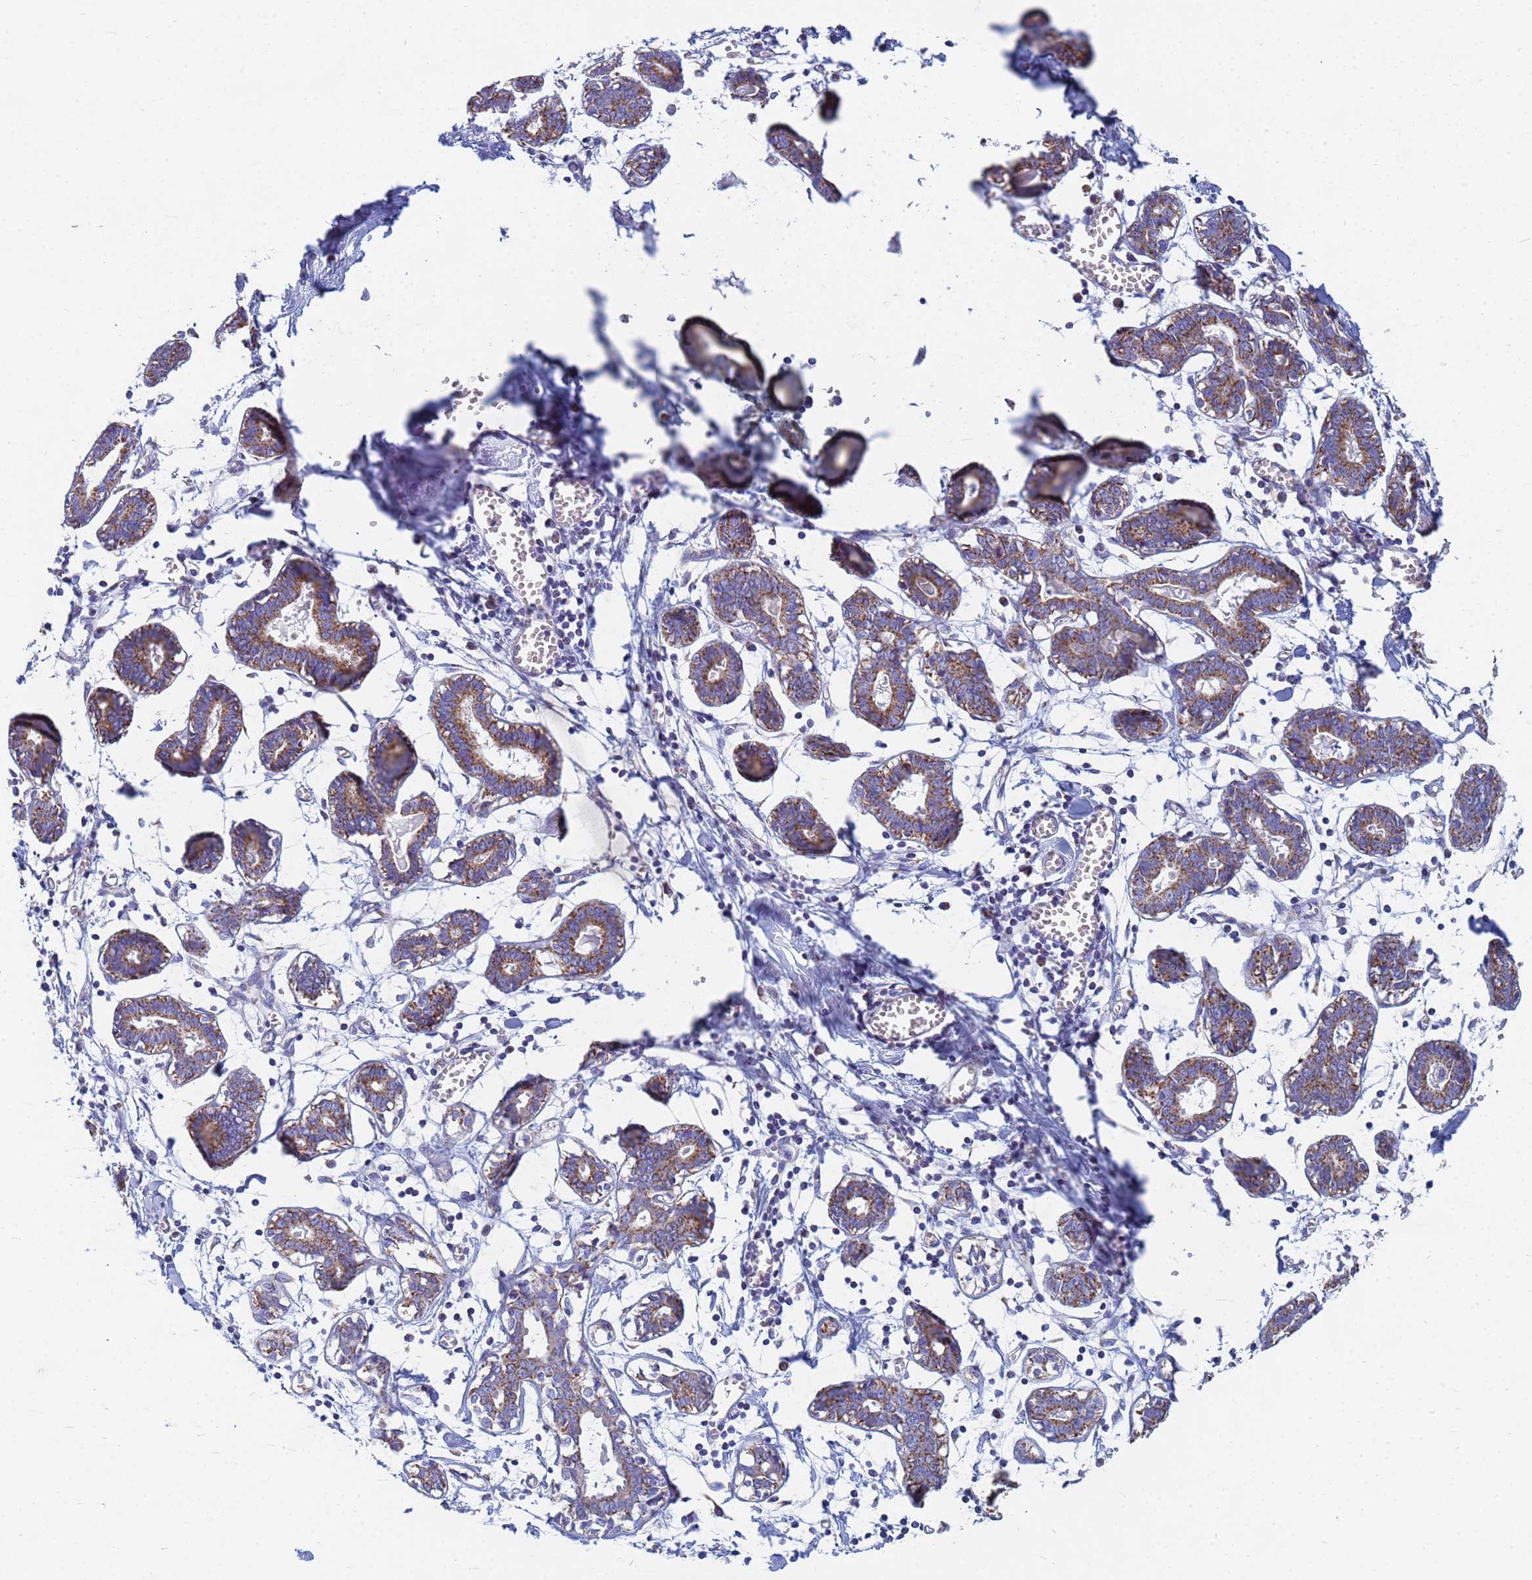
{"staining": {"intensity": "negative", "quantity": "none", "location": "none"}, "tissue": "breast", "cell_type": "Adipocytes", "image_type": "normal", "snomed": [{"axis": "morphology", "description": "Normal tissue, NOS"}, {"axis": "topography", "description": "Breast"}], "caption": "Photomicrograph shows no significant protein staining in adipocytes of unremarkable breast. (DAB (3,3'-diaminobenzidine) immunohistochemistry (IHC) visualized using brightfield microscopy, high magnification).", "gene": "UQCRHL", "patient": {"sex": "female", "age": 27}}